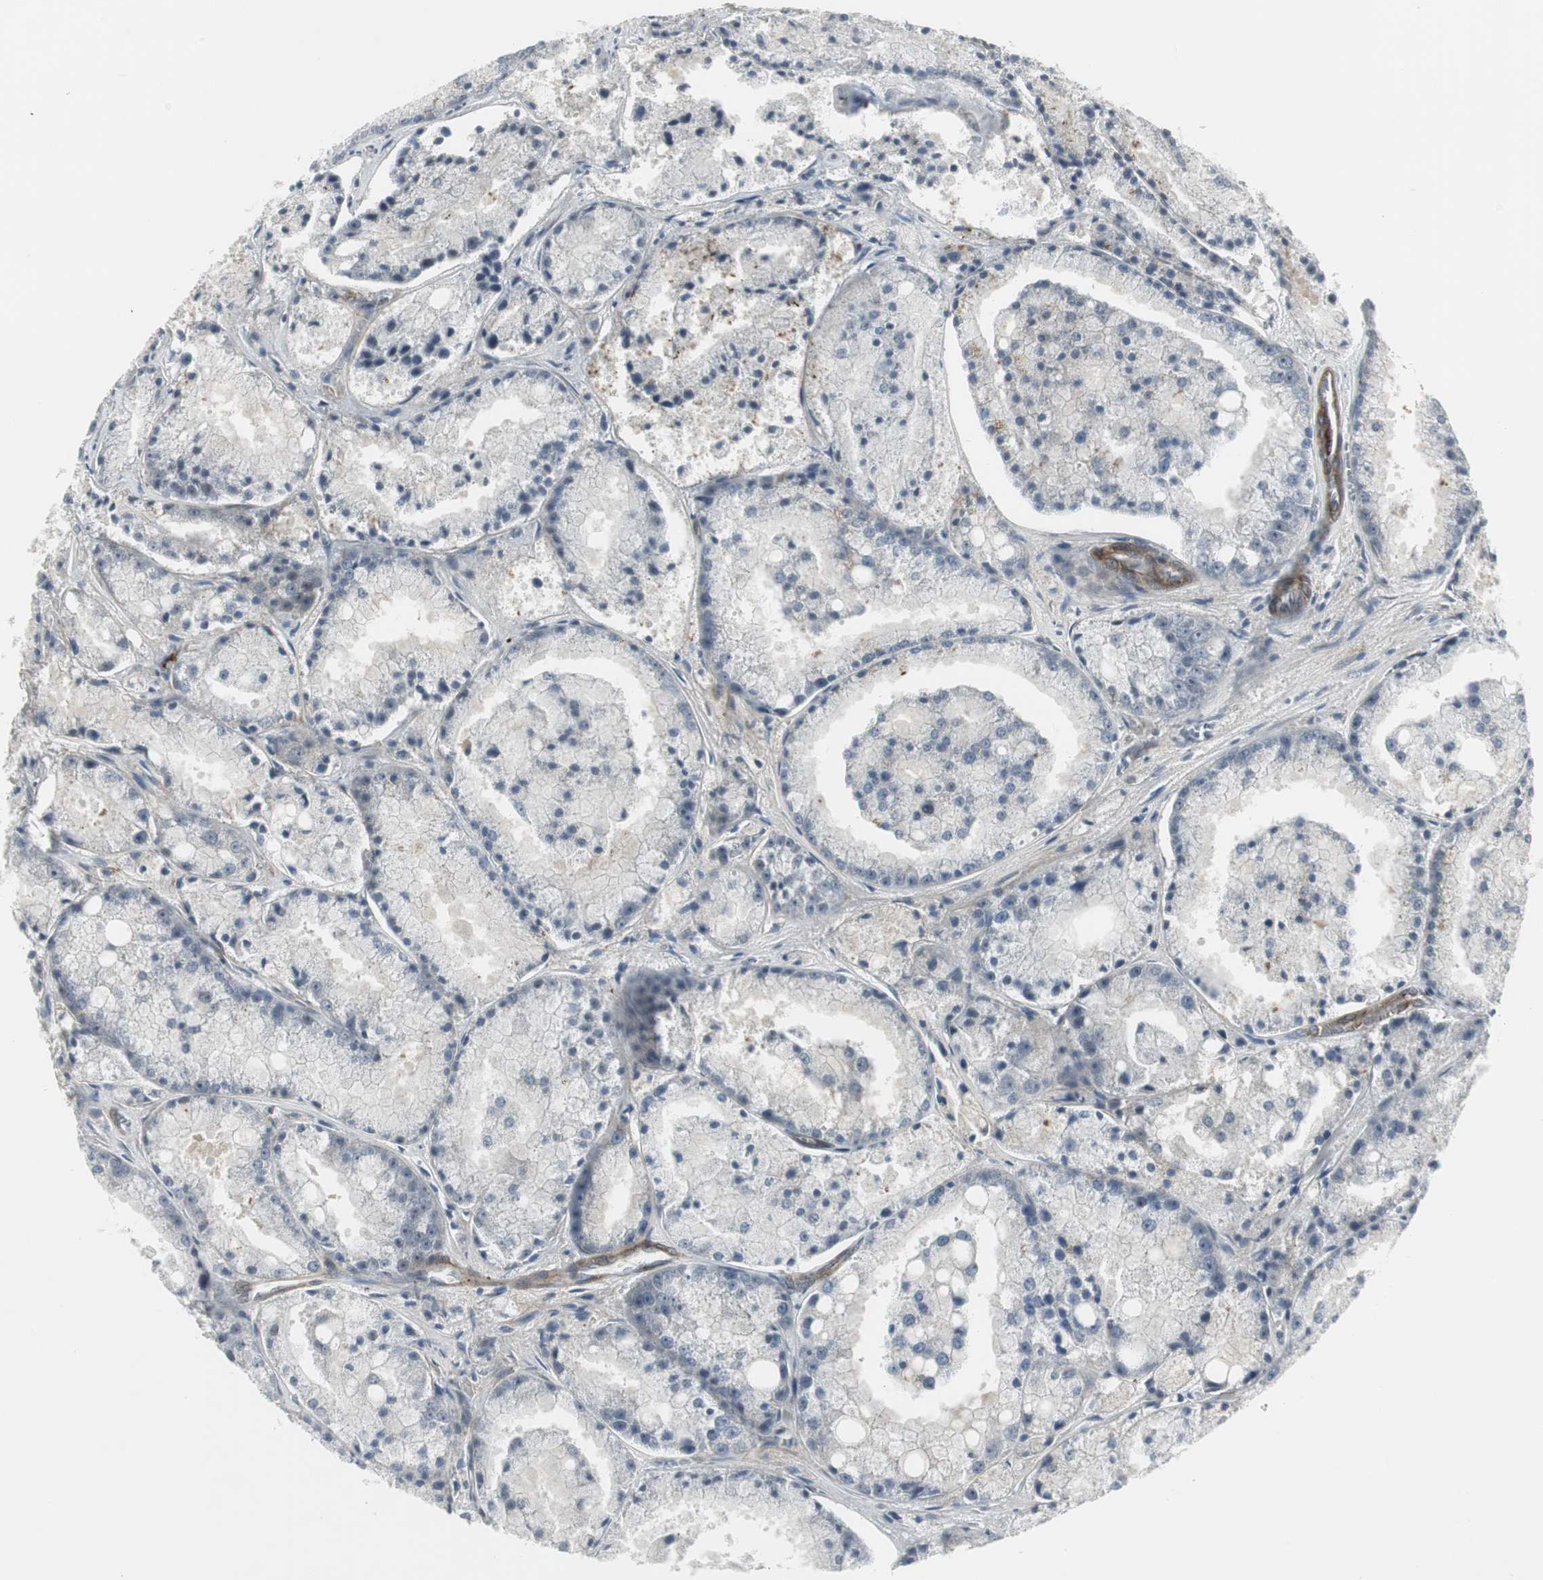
{"staining": {"intensity": "negative", "quantity": "none", "location": "none"}, "tissue": "prostate cancer", "cell_type": "Tumor cells", "image_type": "cancer", "snomed": [{"axis": "morphology", "description": "Adenocarcinoma, Low grade"}, {"axis": "topography", "description": "Prostate"}], "caption": "A histopathology image of prostate cancer stained for a protein demonstrates no brown staining in tumor cells. (Brightfield microscopy of DAB (3,3'-diaminobenzidine) immunohistochemistry (IHC) at high magnification).", "gene": "SCYL3", "patient": {"sex": "male", "age": 64}}